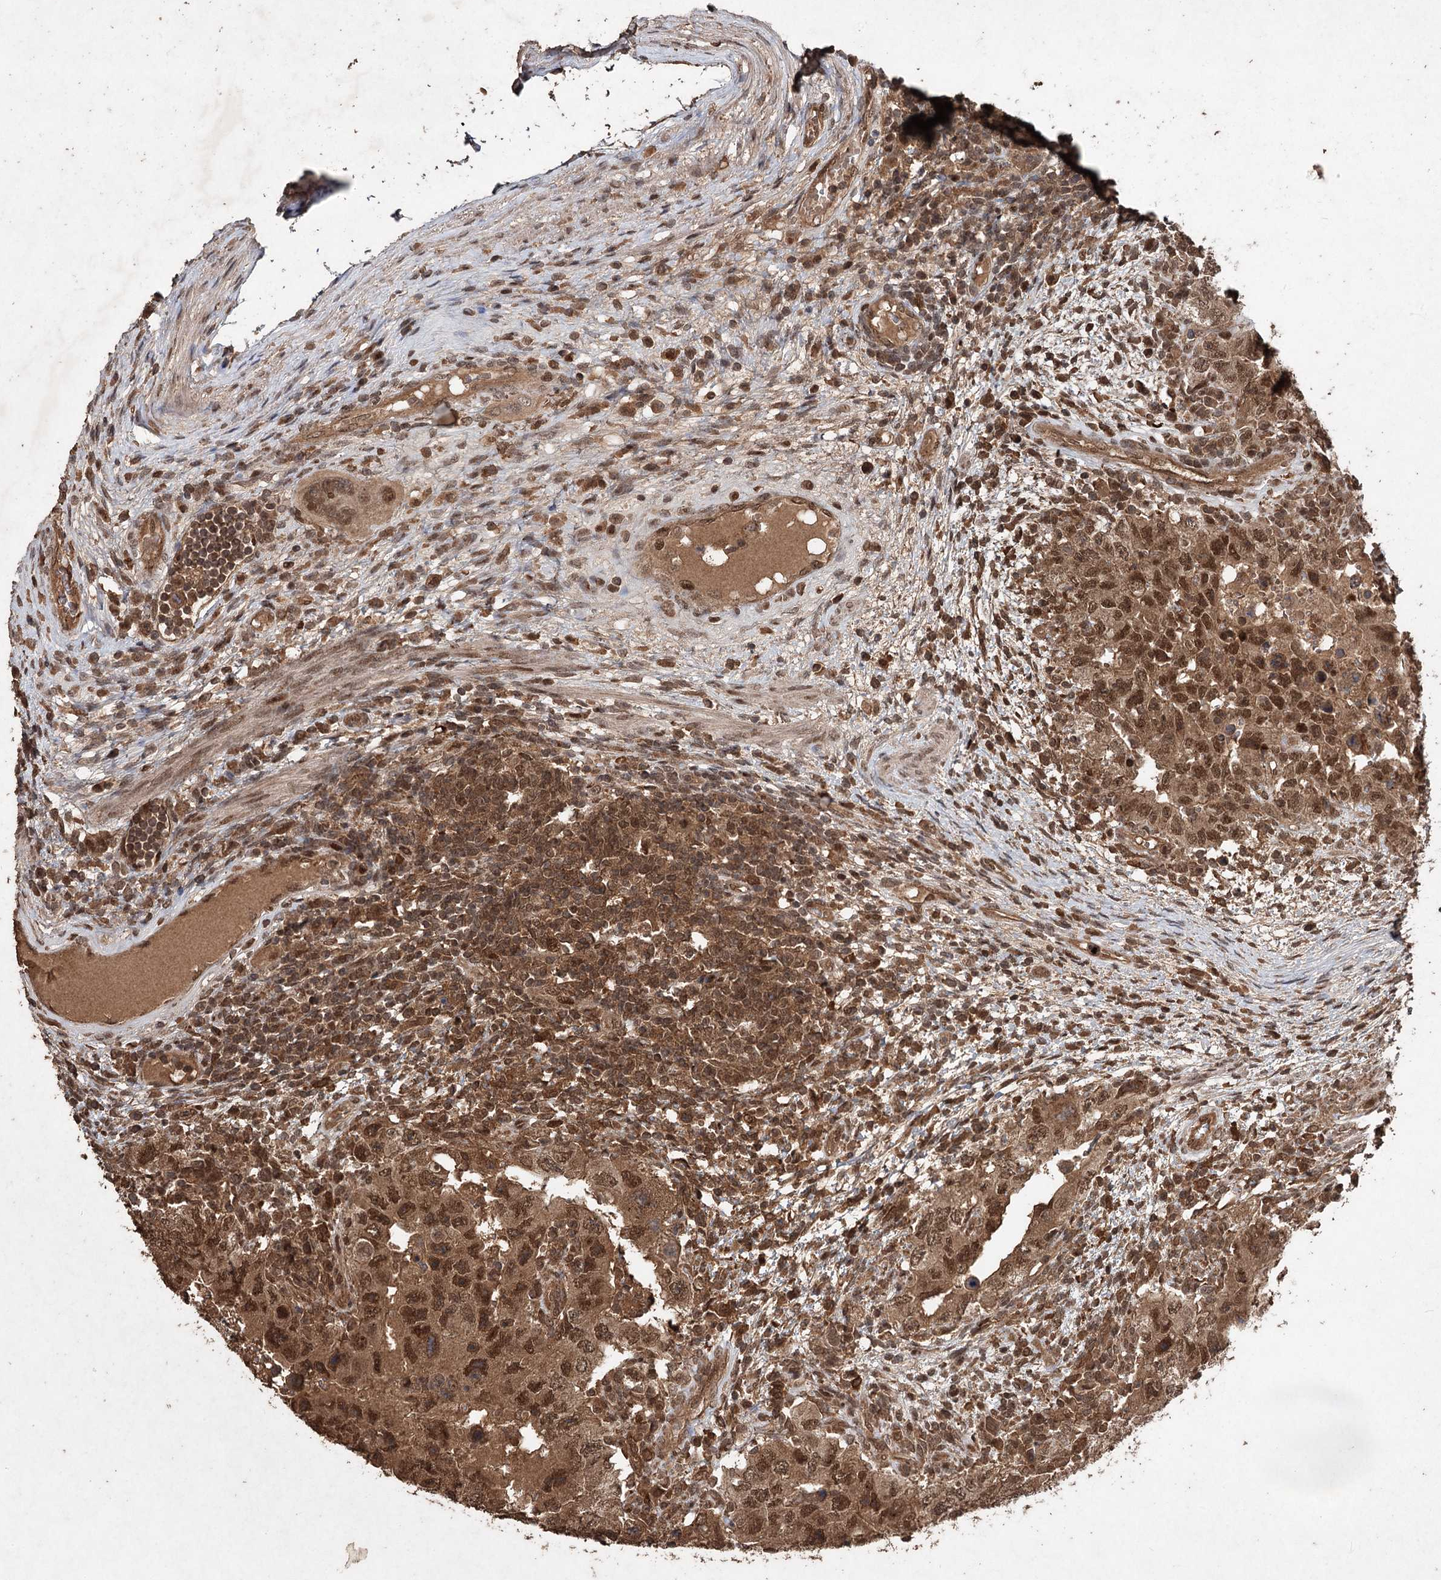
{"staining": {"intensity": "moderate", "quantity": ">75%", "location": "cytoplasmic/membranous,nuclear"}, "tissue": "testis cancer", "cell_type": "Tumor cells", "image_type": "cancer", "snomed": [{"axis": "morphology", "description": "Carcinoma, Embryonal, NOS"}, {"axis": "topography", "description": "Testis"}], "caption": "Moderate cytoplasmic/membranous and nuclear staining for a protein is appreciated in about >75% of tumor cells of embryonal carcinoma (testis) using immunohistochemistry (IHC).", "gene": "FBXO7", "patient": {"sex": "male", "age": 26}}